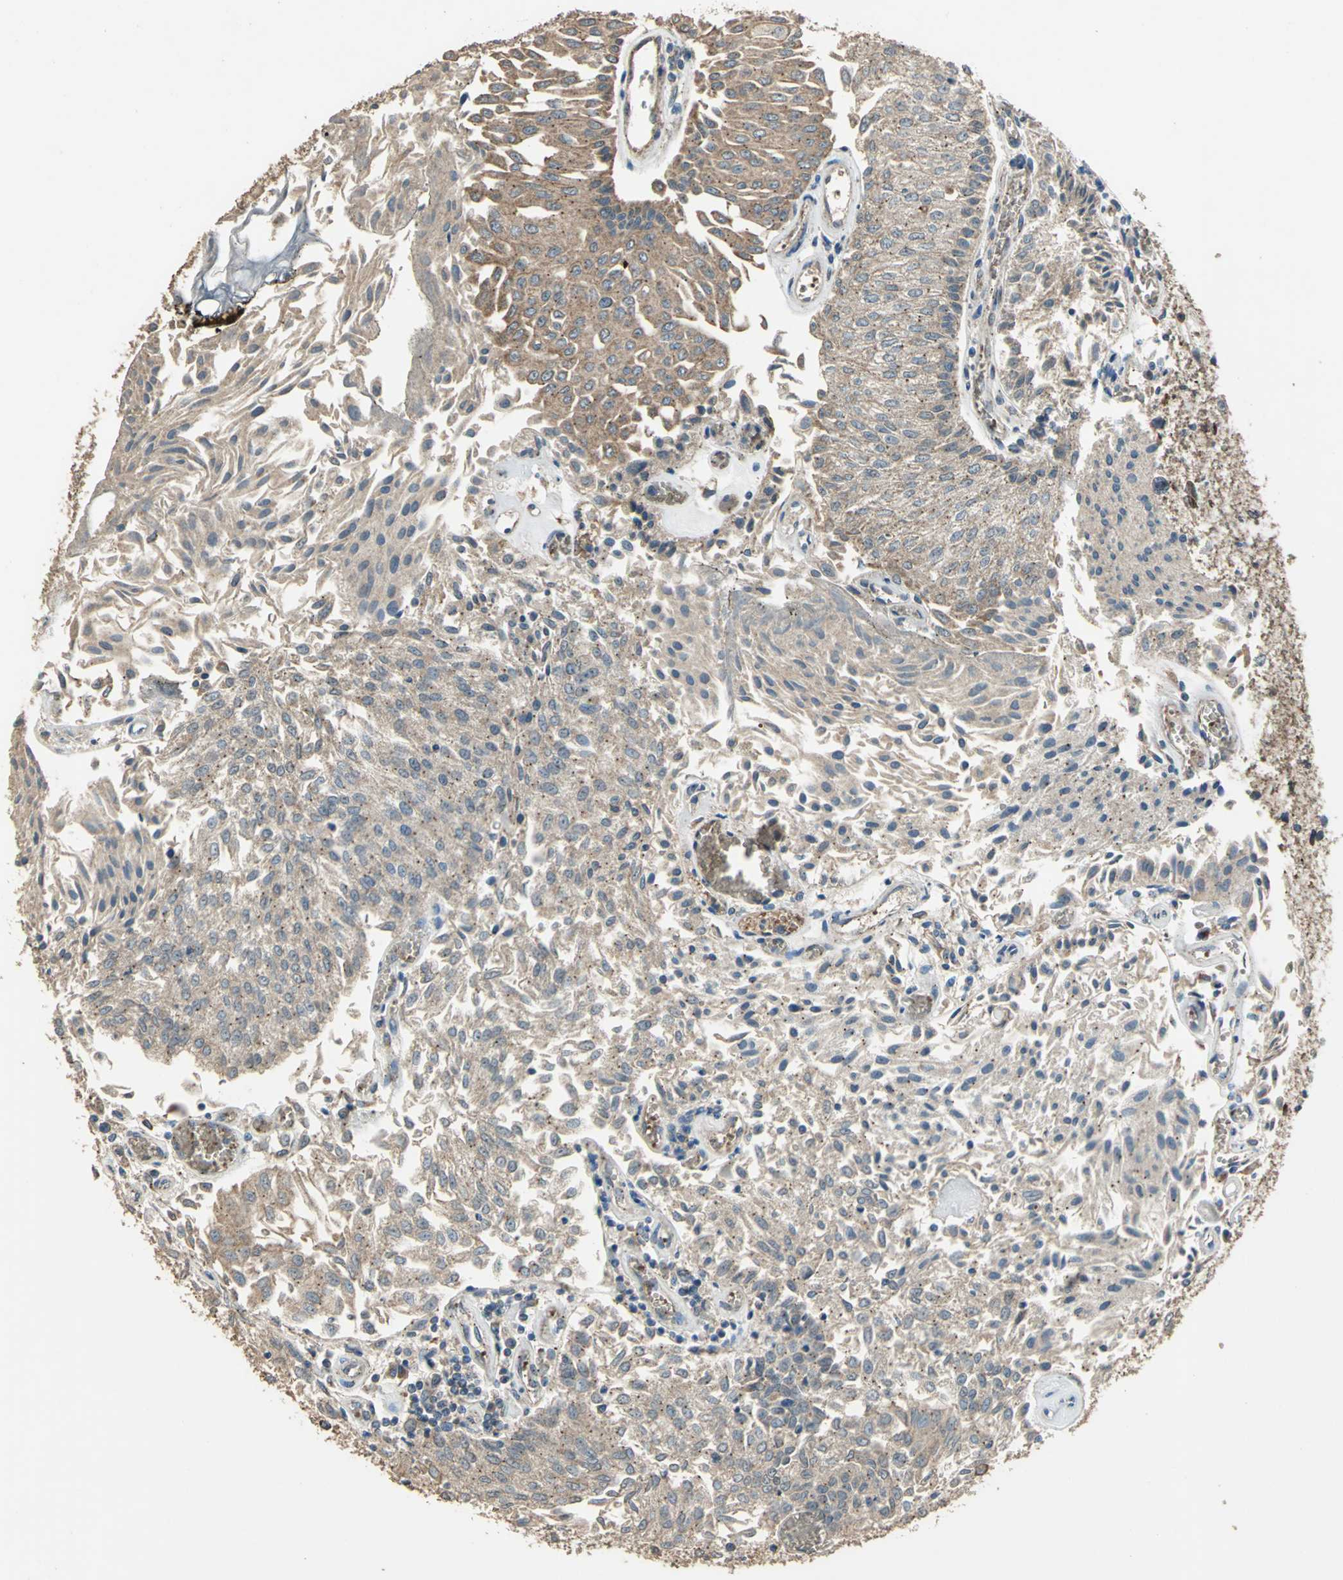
{"staining": {"intensity": "moderate", "quantity": ">75%", "location": "cytoplasmic/membranous"}, "tissue": "urothelial cancer", "cell_type": "Tumor cells", "image_type": "cancer", "snomed": [{"axis": "morphology", "description": "Urothelial carcinoma, Low grade"}, {"axis": "topography", "description": "Urinary bladder"}], "caption": "Immunohistochemistry of human urothelial cancer reveals medium levels of moderate cytoplasmic/membranous positivity in approximately >75% of tumor cells. (brown staining indicates protein expression, while blue staining denotes nuclei).", "gene": "POLRMT", "patient": {"sex": "male", "age": 86}}